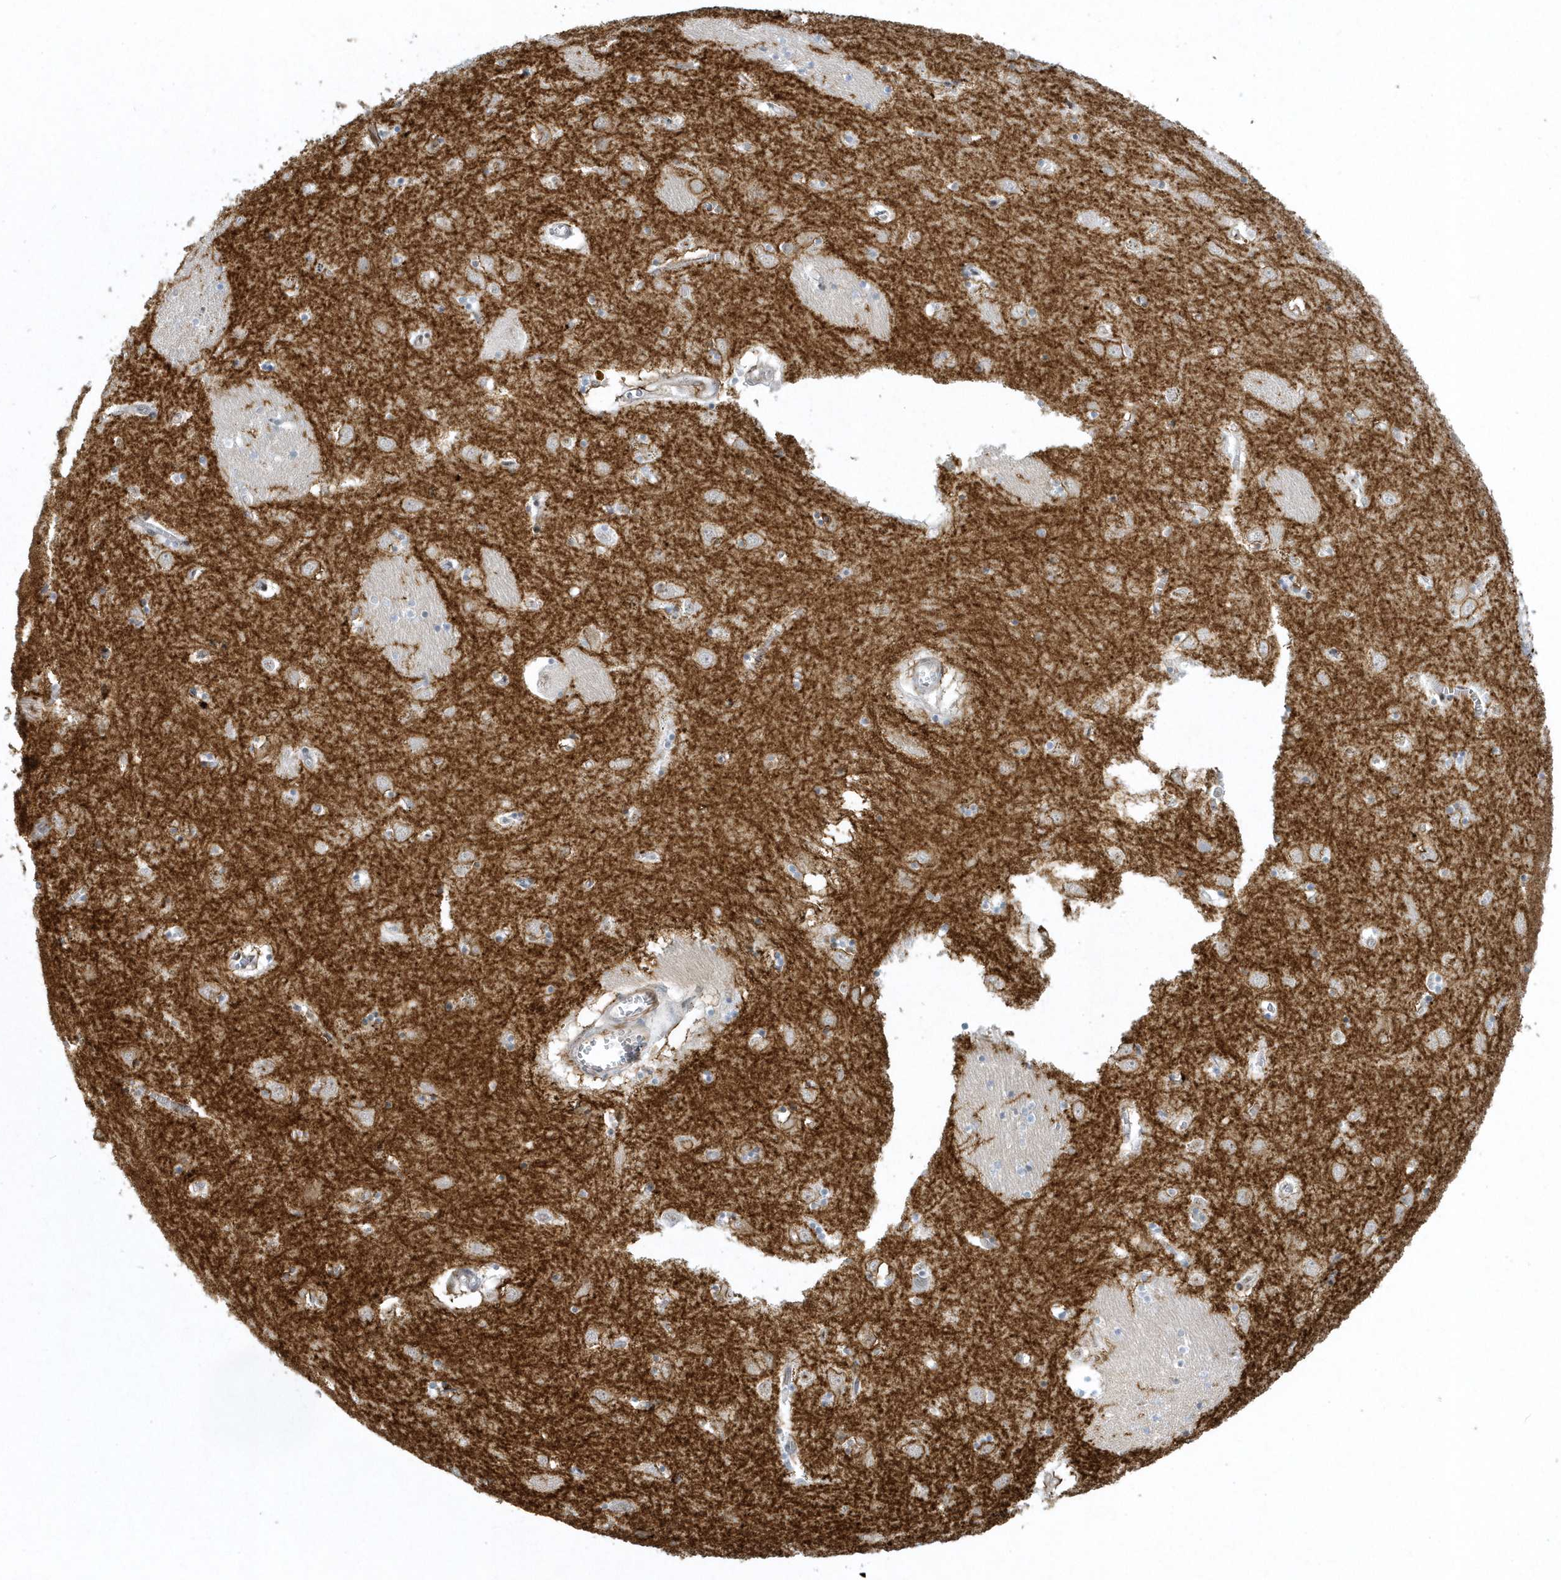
{"staining": {"intensity": "negative", "quantity": "none", "location": "none"}, "tissue": "caudate", "cell_type": "Glial cells", "image_type": "normal", "snomed": [{"axis": "morphology", "description": "Normal tissue, NOS"}, {"axis": "topography", "description": "Lateral ventricle wall"}], "caption": "IHC of normal human caudate exhibits no staining in glial cells. The staining was performed using DAB (3,3'-diaminobenzidine) to visualize the protein expression in brown, while the nuclei were stained in blue with hematoxylin (Magnification: 20x).", "gene": "MASP2", "patient": {"sex": "male", "age": 70}}